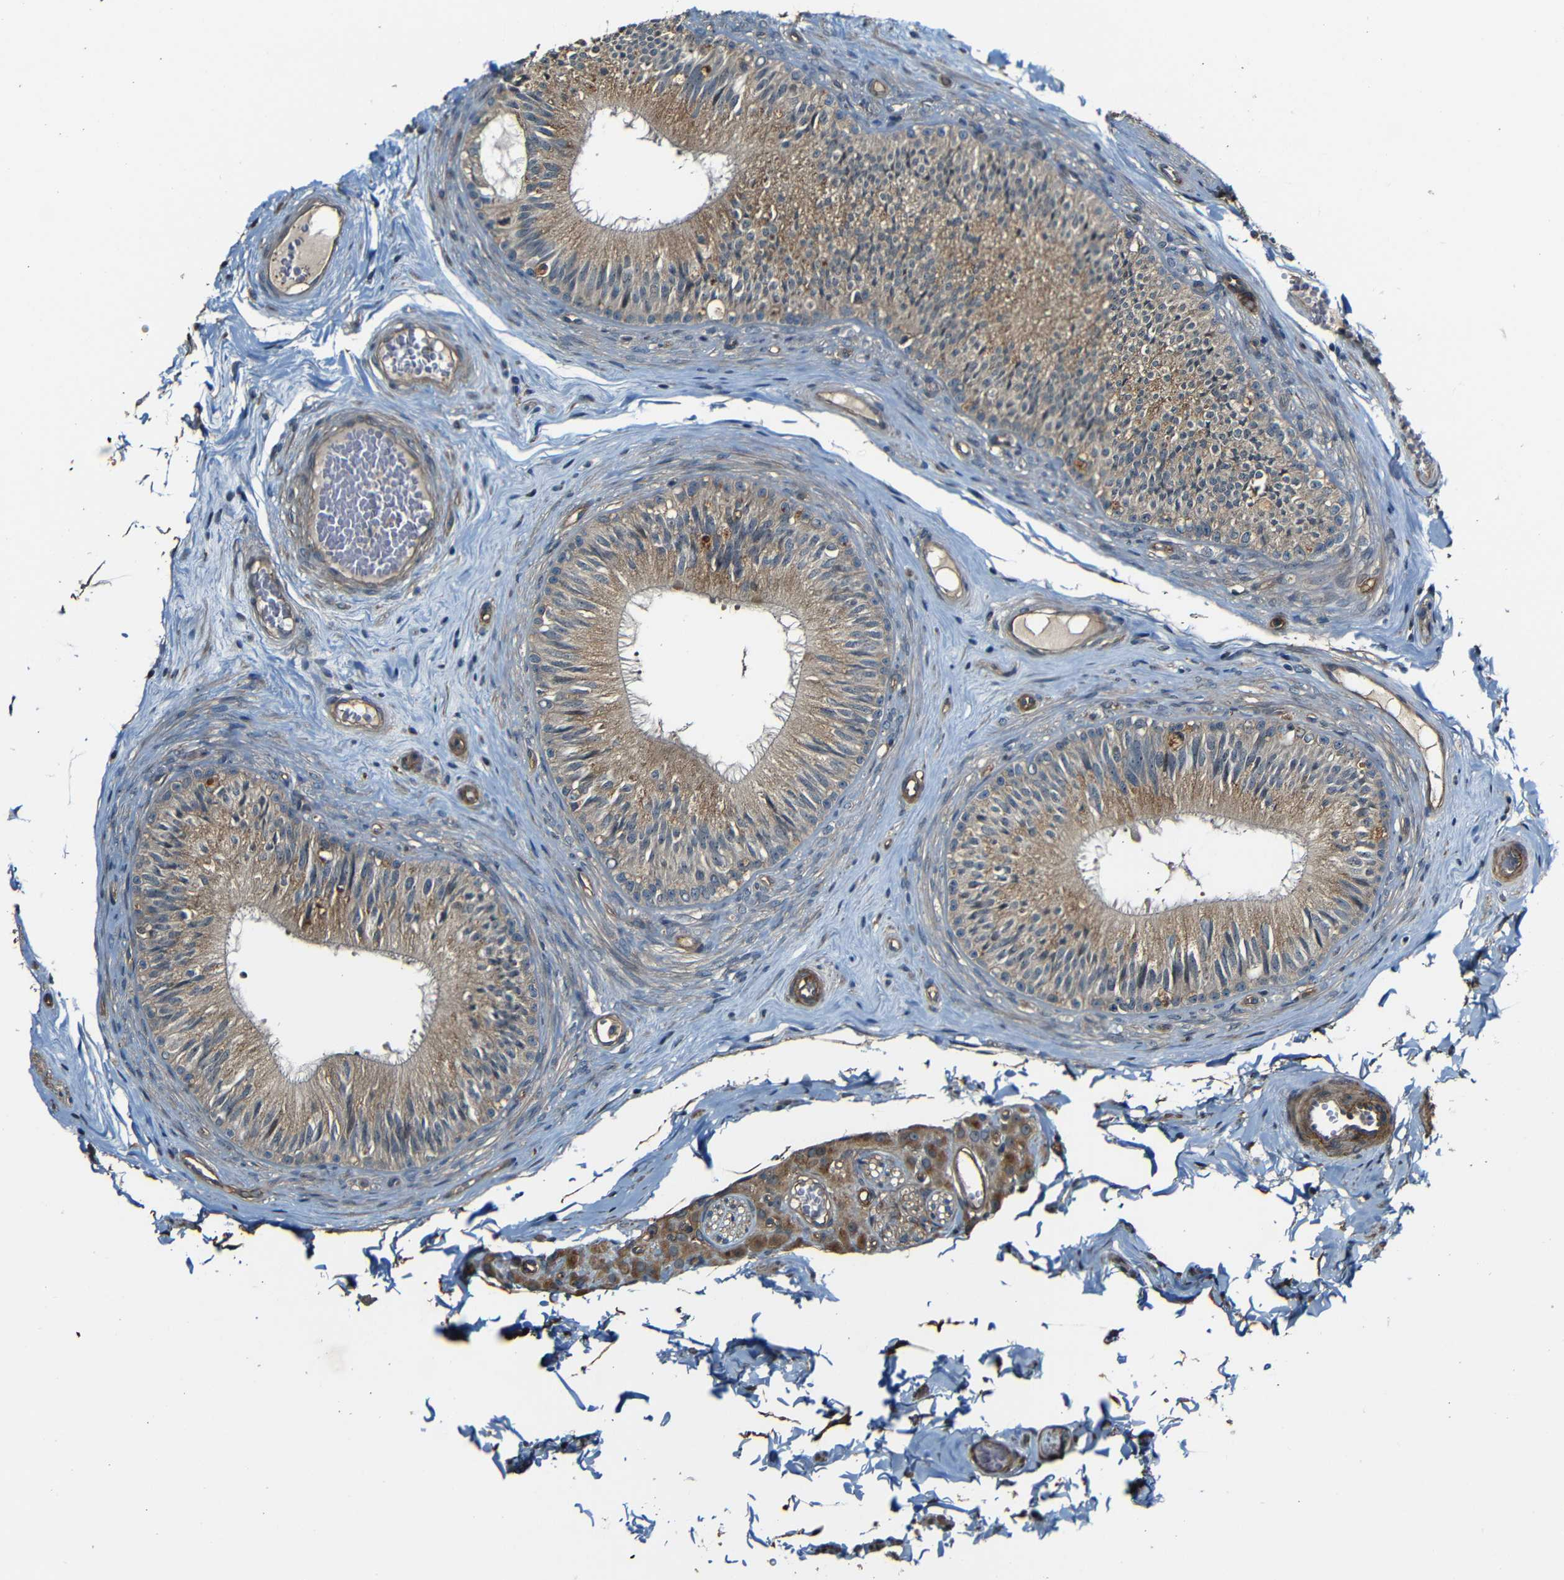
{"staining": {"intensity": "moderate", "quantity": ">75%", "location": "cytoplasmic/membranous"}, "tissue": "epididymis", "cell_type": "Glandular cells", "image_type": "normal", "snomed": [{"axis": "morphology", "description": "Normal tissue, NOS"}, {"axis": "topography", "description": "Testis"}, {"axis": "topography", "description": "Epididymis"}], "caption": "Human epididymis stained with a protein marker exhibits moderate staining in glandular cells.", "gene": "RELL1", "patient": {"sex": "male", "age": 36}}